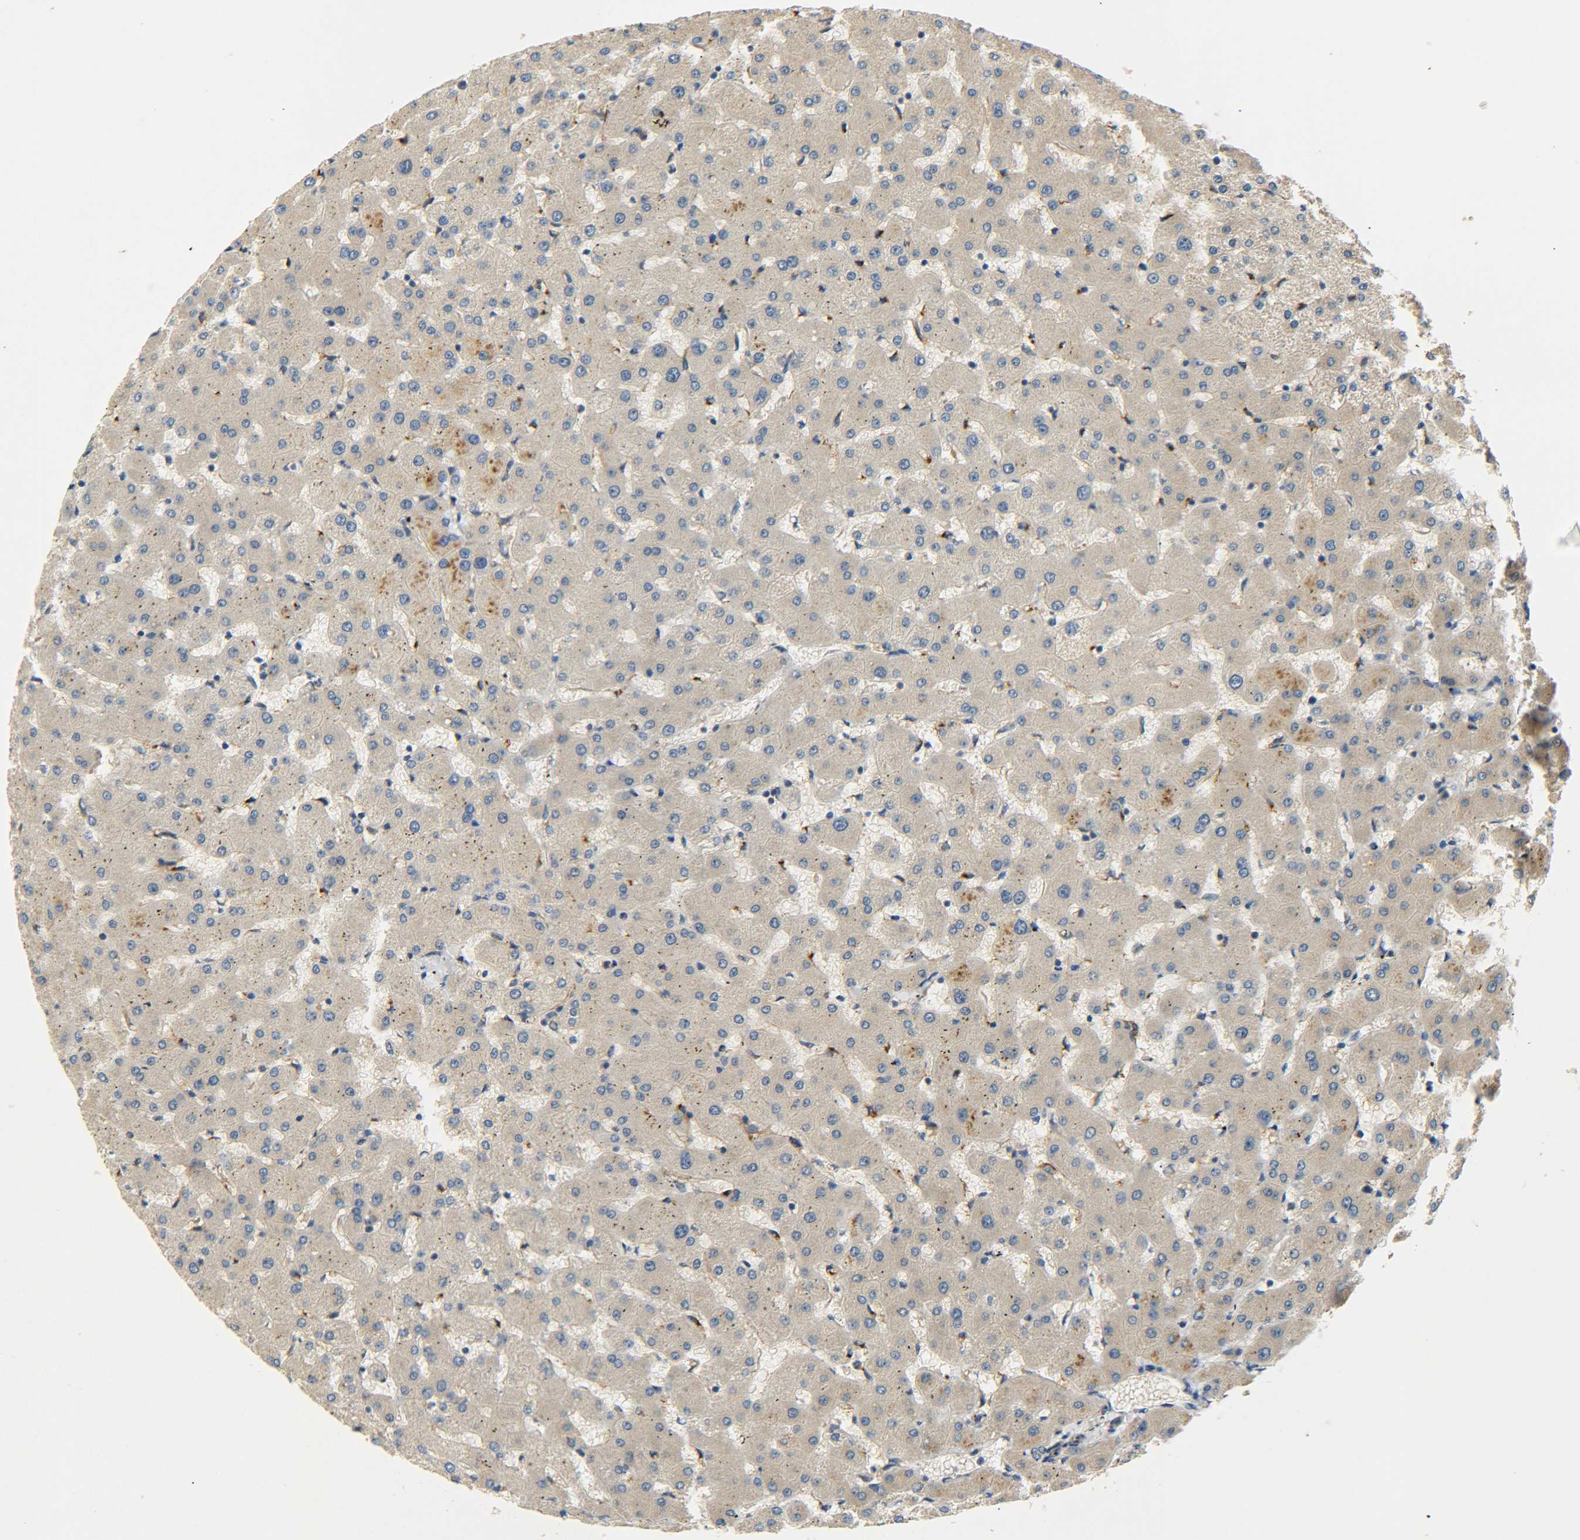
{"staining": {"intensity": "moderate", "quantity": ">75%", "location": "cytoplasmic/membranous"}, "tissue": "liver", "cell_type": "Cholangiocytes", "image_type": "normal", "snomed": [{"axis": "morphology", "description": "Normal tissue, NOS"}, {"axis": "topography", "description": "Liver"}], "caption": "IHC of normal liver exhibits medium levels of moderate cytoplasmic/membranous expression in about >75% of cholangiocytes.", "gene": "LRCH3", "patient": {"sex": "female", "age": 63}}